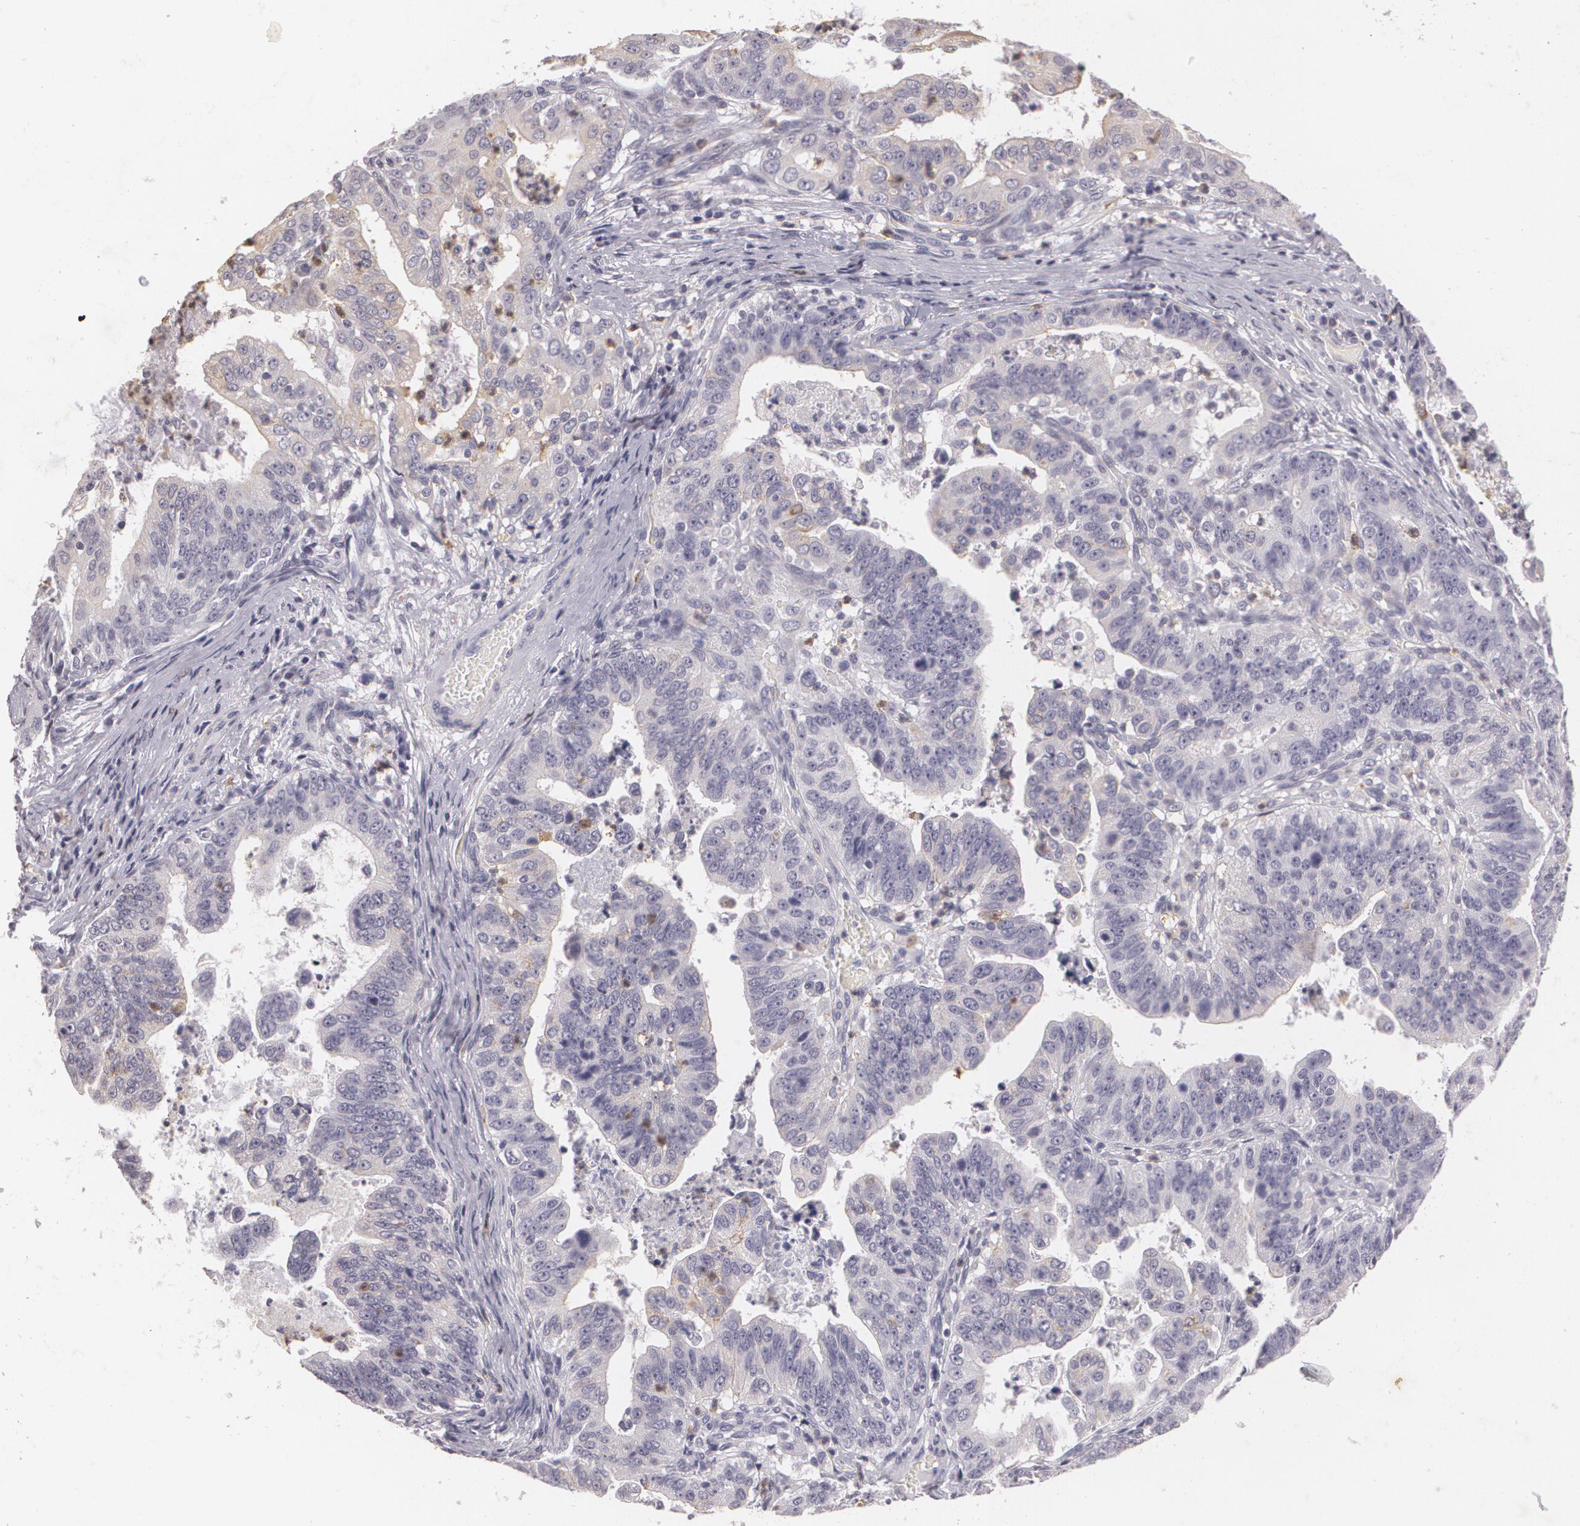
{"staining": {"intensity": "weak", "quantity": "<25%", "location": "cytoplasmic/membranous"}, "tissue": "stomach cancer", "cell_type": "Tumor cells", "image_type": "cancer", "snomed": [{"axis": "morphology", "description": "Adenocarcinoma, NOS"}, {"axis": "topography", "description": "Stomach, upper"}], "caption": "This photomicrograph is of stomach cancer stained with immunohistochemistry (IHC) to label a protein in brown with the nuclei are counter-stained blue. There is no expression in tumor cells.", "gene": "KCNA4", "patient": {"sex": "female", "age": 50}}